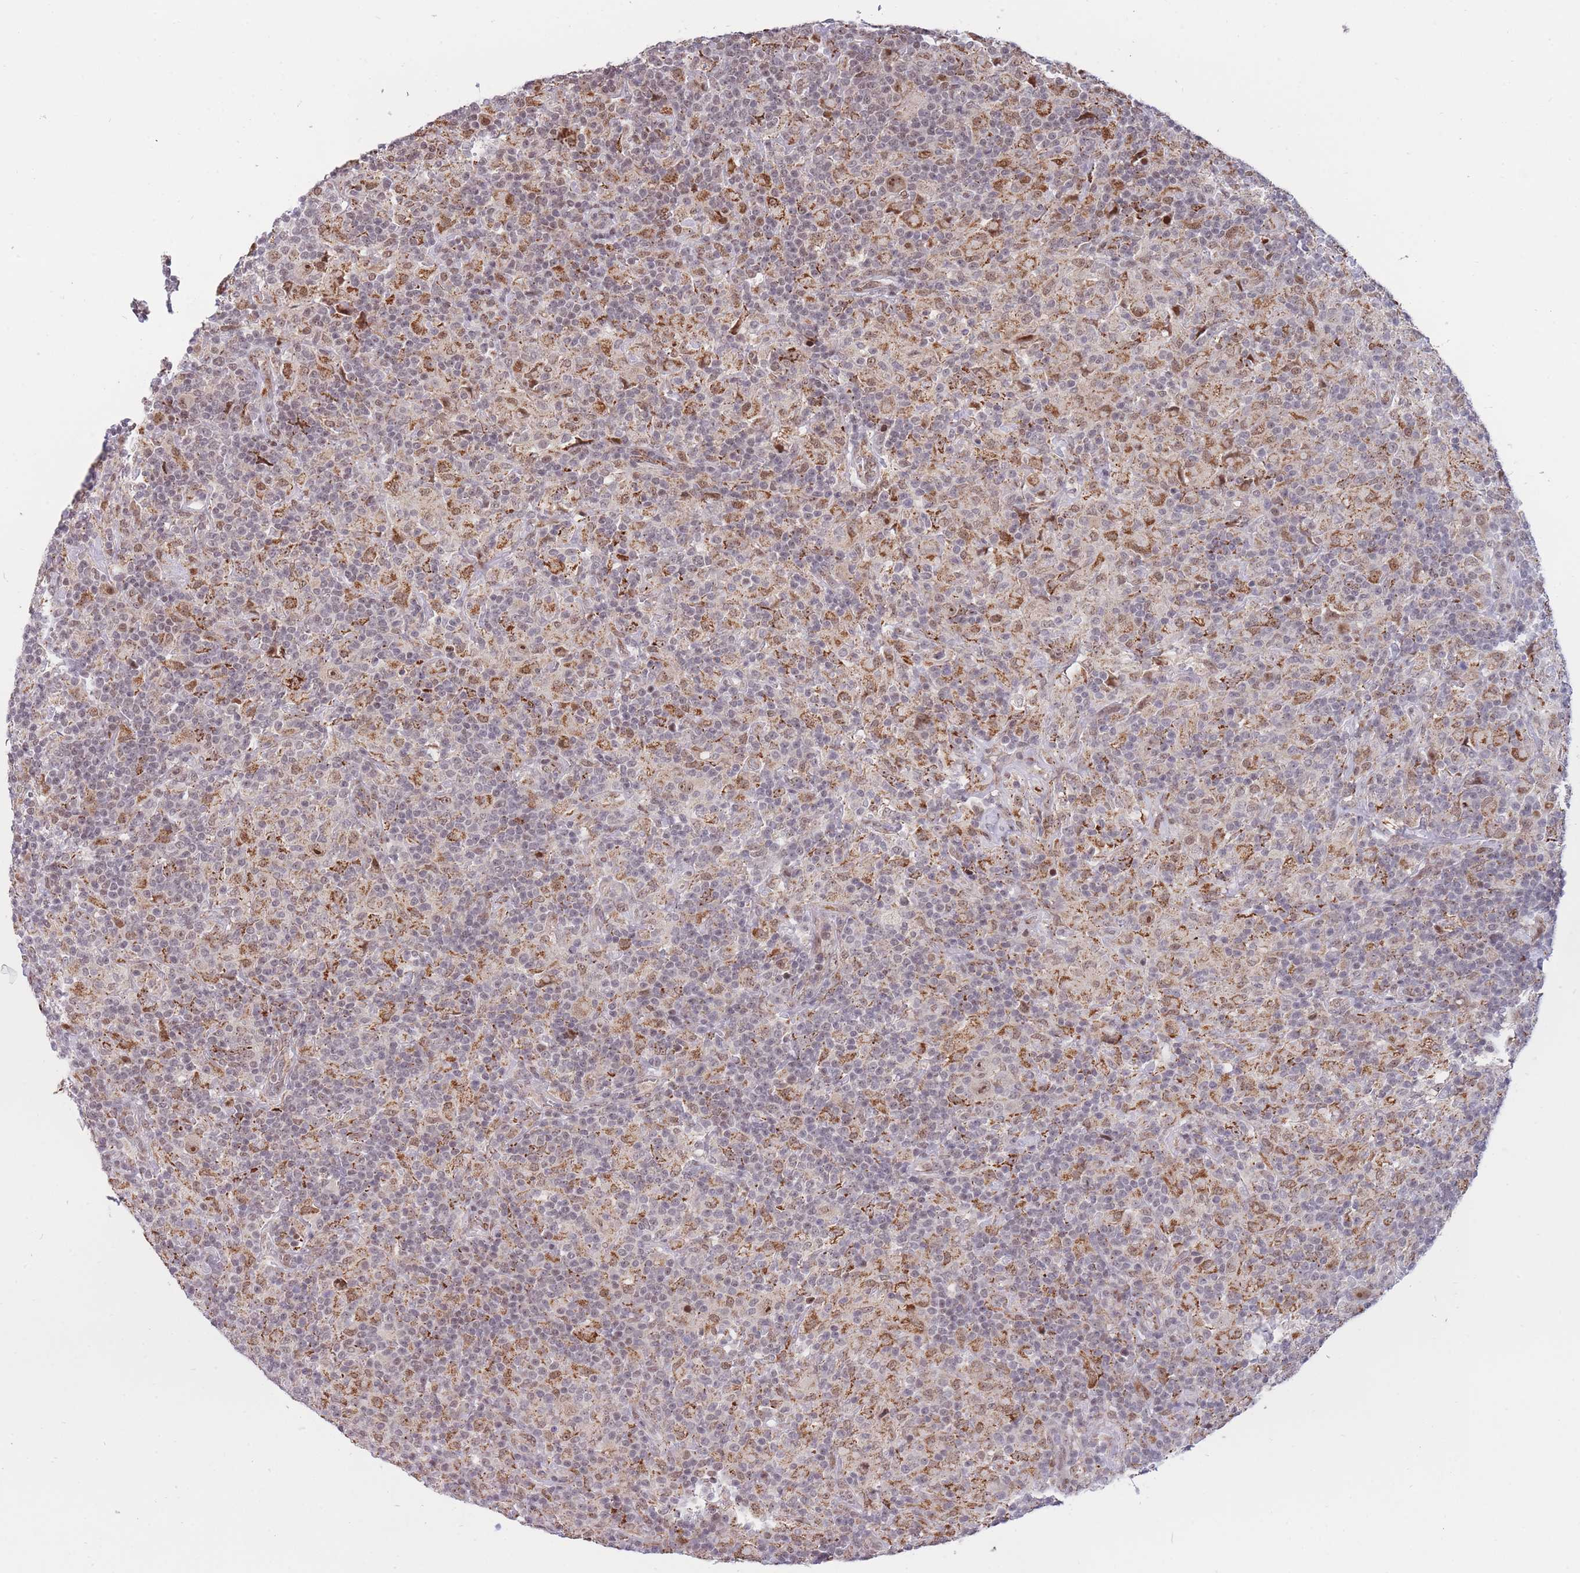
{"staining": {"intensity": "moderate", "quantity": ">75%", "location": "cytoplasmic/membranous,nuclear"}, "tissue": "lymphoma", "cell_type": "Tumor cells", "image_type": "cancer", "snomed": [{"axis": "morphology", "description": "Hodgkin's disease, NOS"}, {"axis": "topography", "description": "Lymph node"}], "caption": "Immunohistochemical staining of lymphoma exhibits medium levels of moderate cytoplasmic/membranous and nuclear protein expression in about >75% of tumor cells. (IHC, brightfield microscopy, high magnification).", "gene": "TARBP2", "patient": {"sex": "male", "age": 70}}